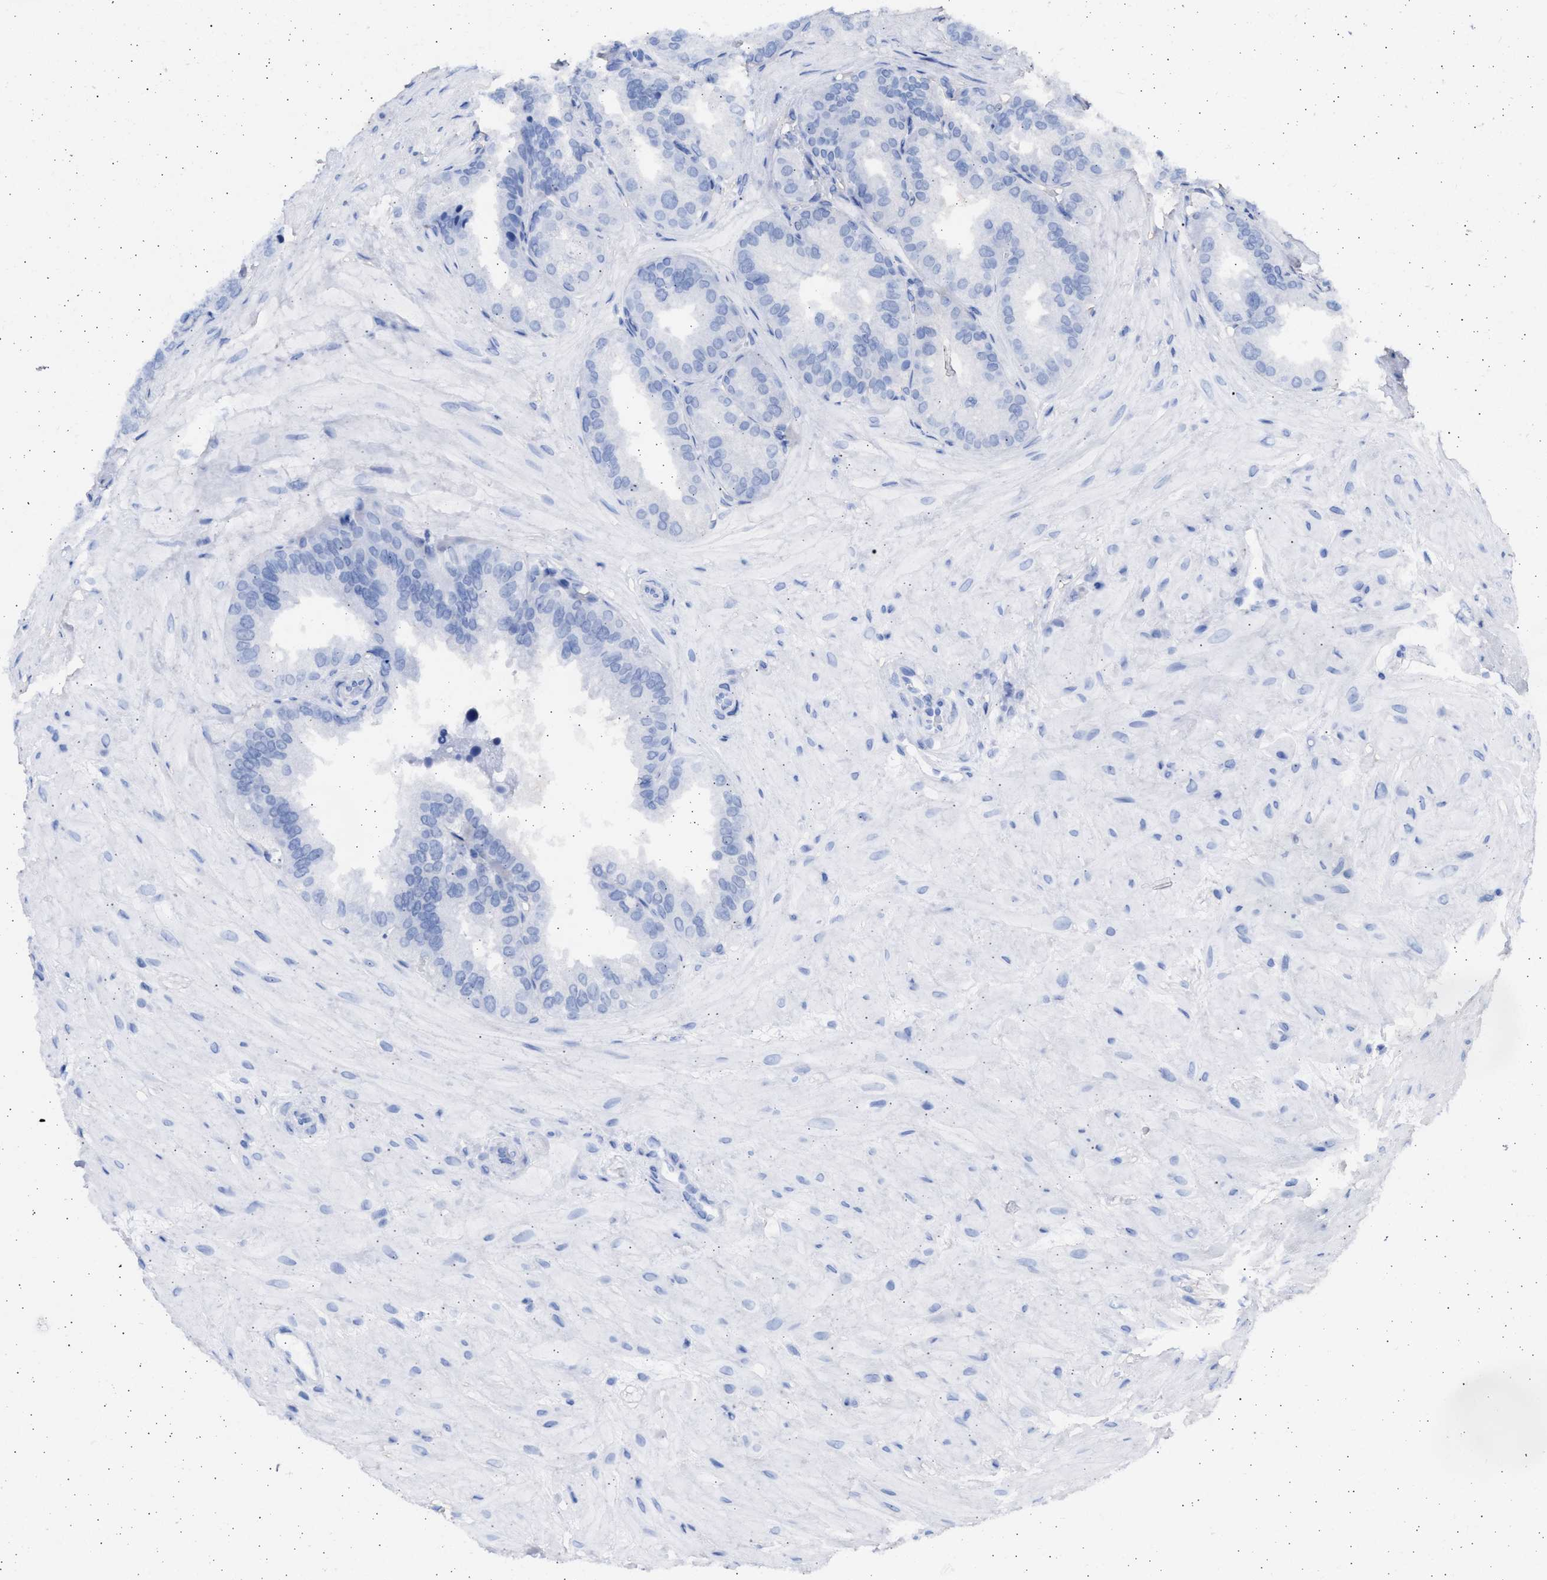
{"staining": {"intensity": "weak", "quantity": "<25%", "location": "cytoplasmic/membranous"}, "tissue": "seminal vesicle", "cell_type": "Glandular cells", "image_type": "normal", "snomed": [{"axis": "morphology", "description": "Normal tissue, NOS"}, {"axis": "topography", "description": "Prostate"}, {"axis": "topography", "description": "Seminal veicle"}], "caption": "This is a photomicrograph of immunohistochemistry staining of normal seminal vesicle, which shows no staining in glandular cells.", "gene": "ALDOC", "patient": {"sex": "male", "age": 51}}